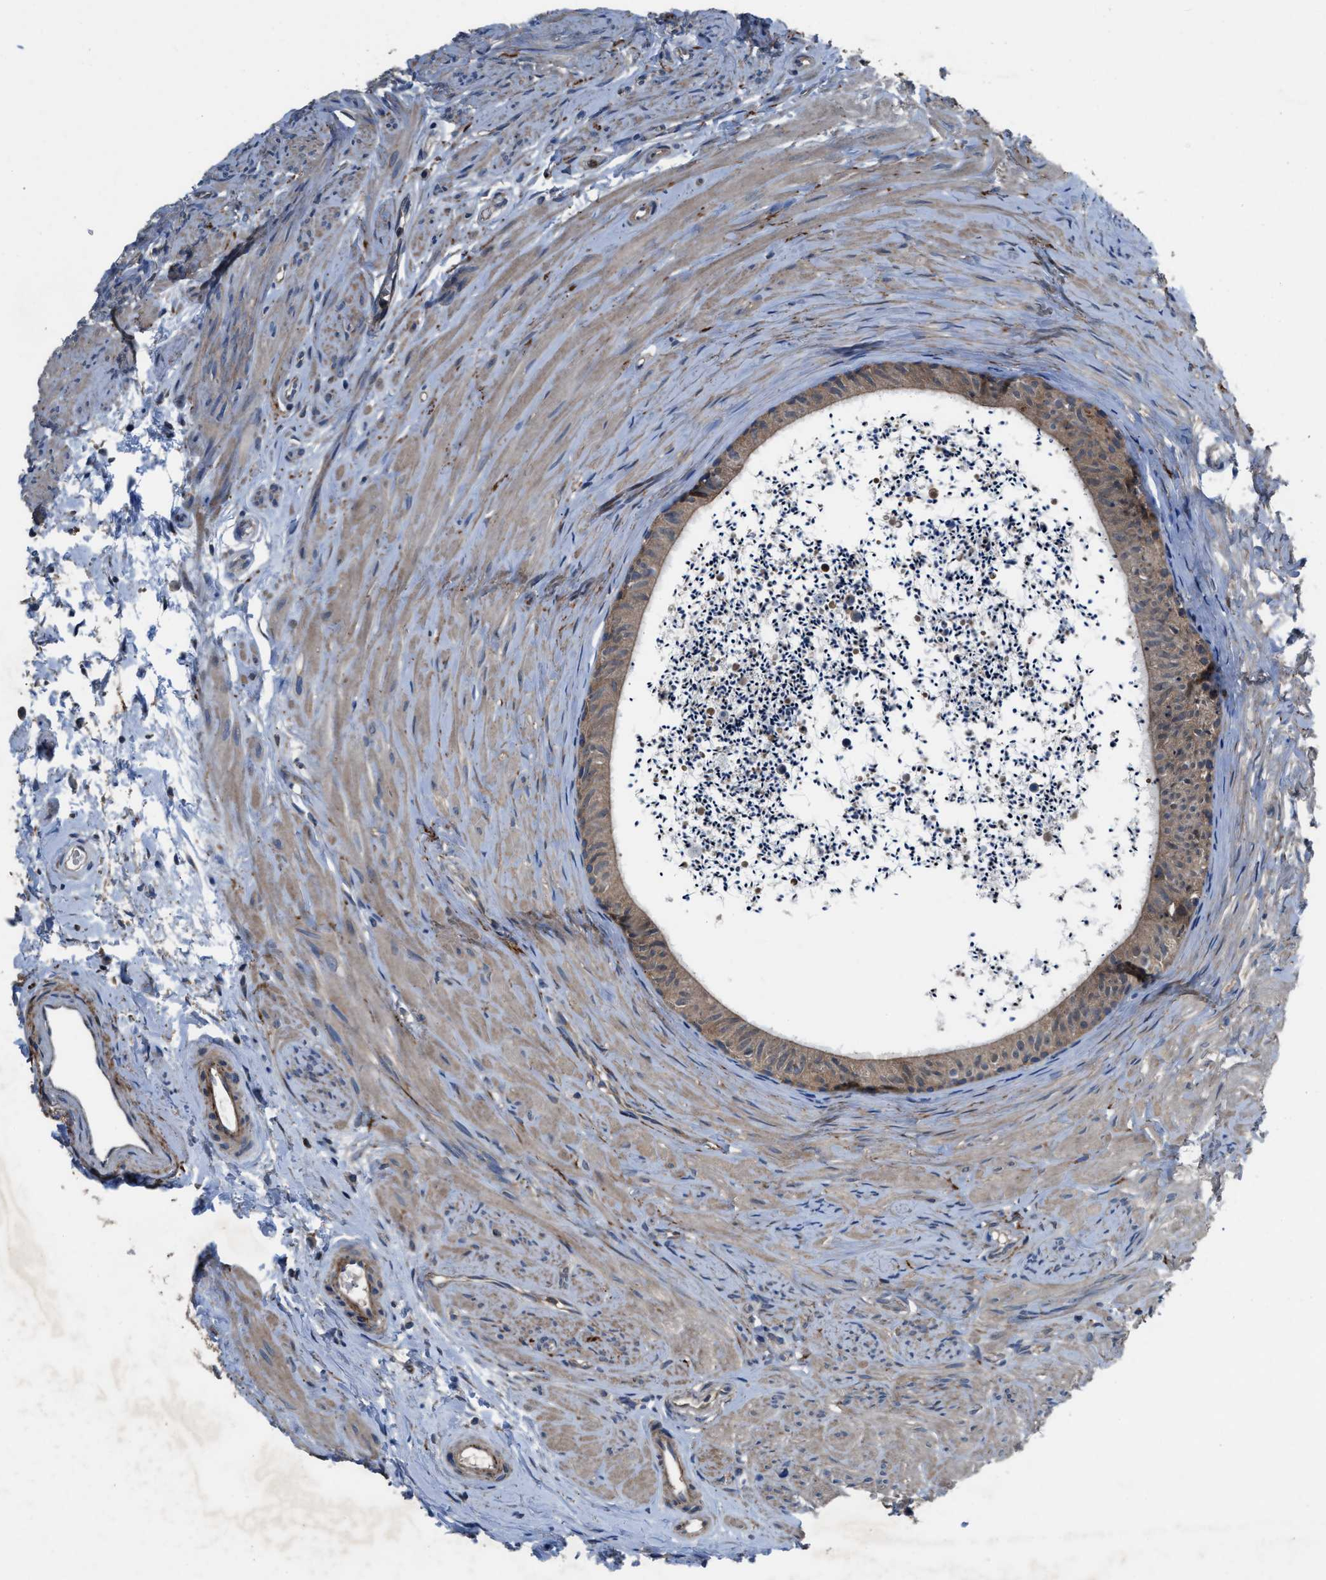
{"staining": {"intensity": "moderate", "quantity": ">75%", "location": "cytoplasmic/membranous"}, "tissue": "epididymis", "cell_type": "Glandular cells", "image_type": "normal", "snomed": [{"axis": "morphology", "description": "Normal tissue, NOS"}, {"axis": "topography", "description": "Epididymis"}], "caption": "Protein staining of unremarkable epididymis reveals moderate cytoplasmic/membranous staining in about >75% of glandular cells. Ihc stains the protein in brown and the nuclei are stained blue.", "gene": "USP25", "patient": {"sex": "male", "age": 56}}